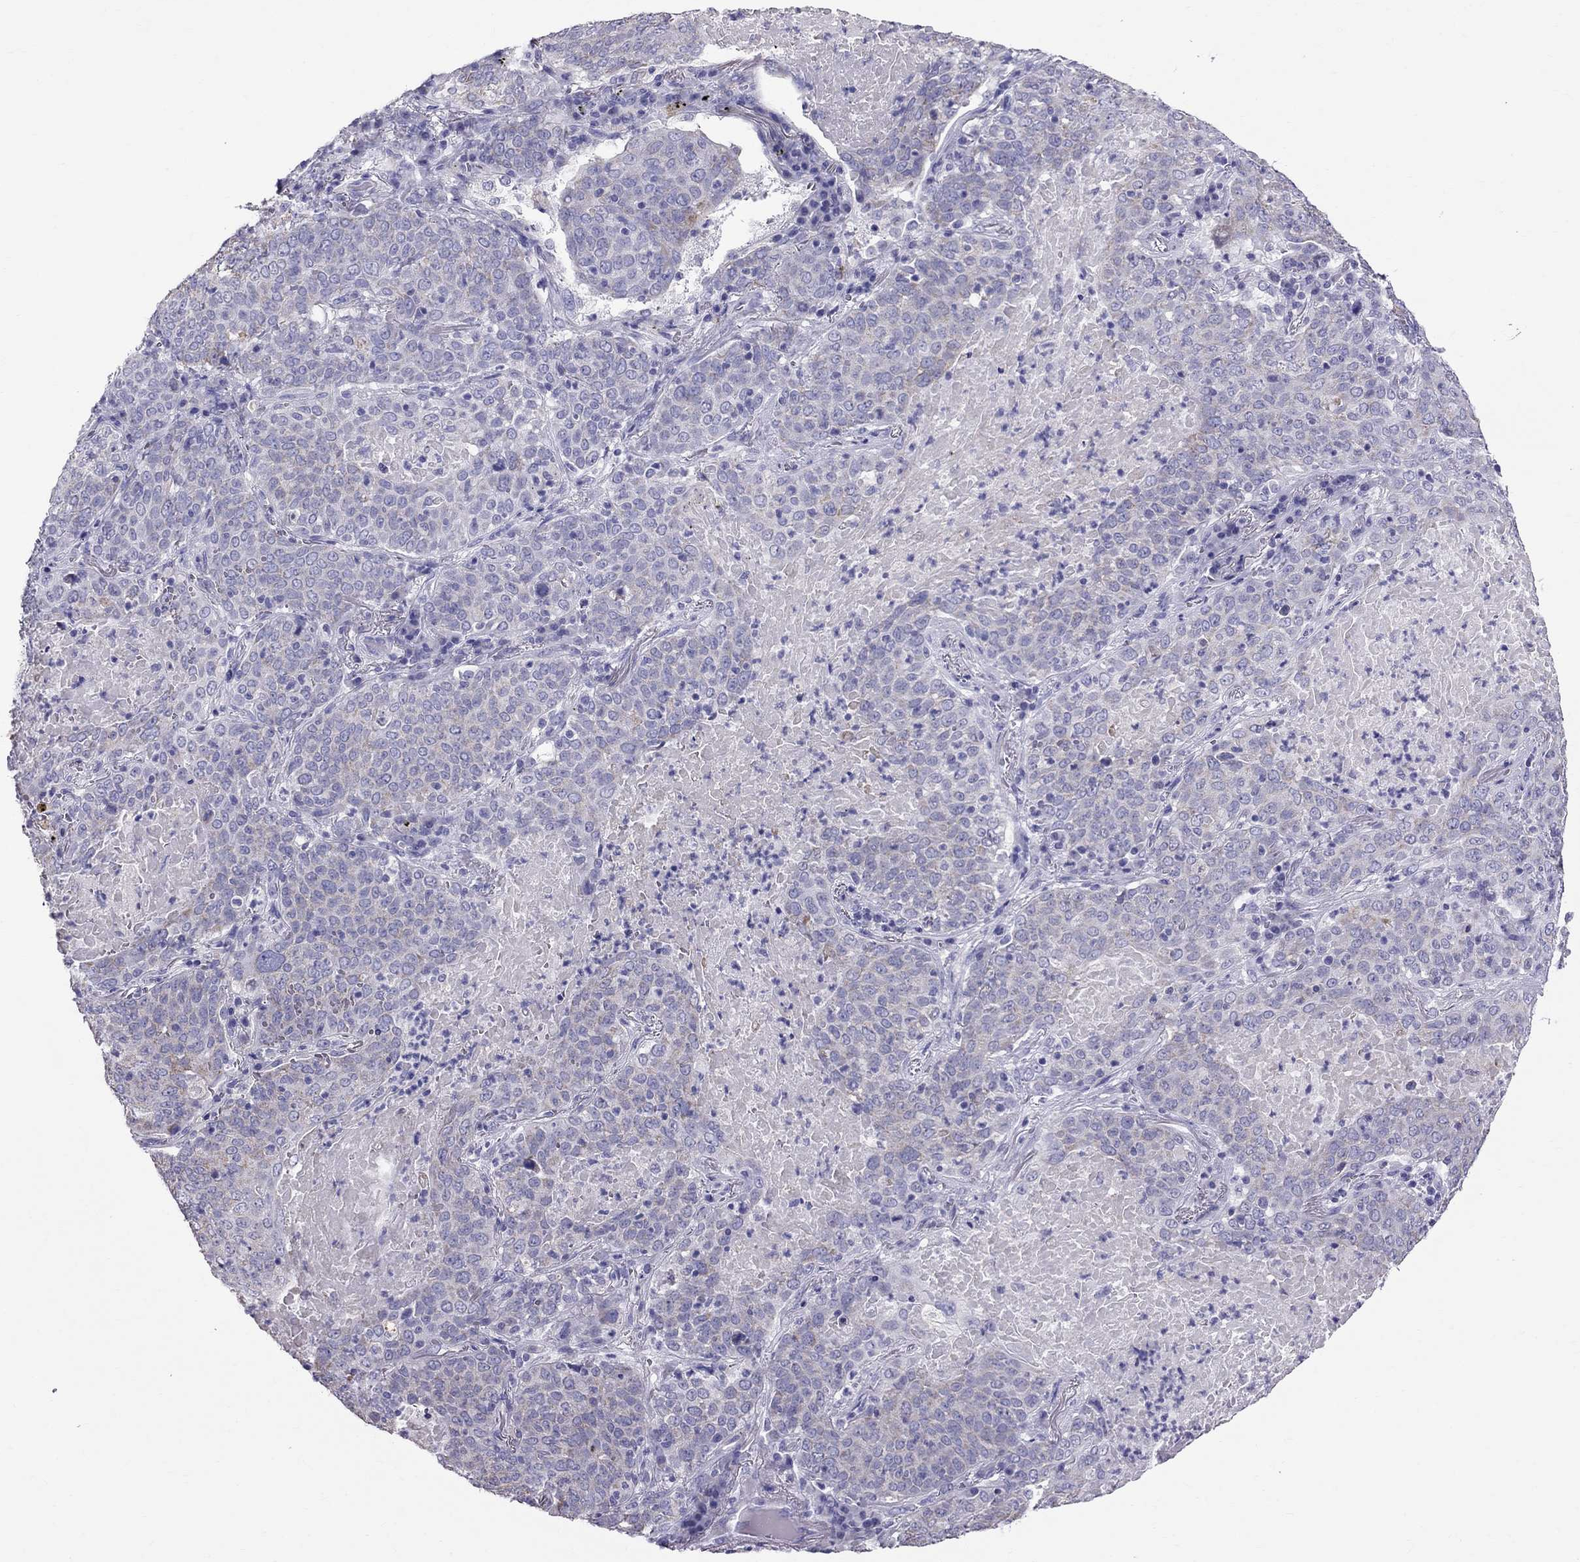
{"staining": {"intensity": "negative", "quantity": "none", "location": "none"}, "tissue": "lung cancer", "cell_type": "Tumor cells", "image_type": "cancer", "snomed": [{"axis": "morphology", "description": "Squamous cell carcinoma, NOS"}, {"axis": "topography", "description": "Lung"}], "caption": "IHC micrograph of human squamous cell carcinoma (lung) stained for a protein (brown), which demonstrates no staining in tumor cells. The staining was performed using DAB (3,3'-diaminobenzidine) to visualize the protein expression in brown, while the nuclei were stained in blue with hematoxylin (Magnification: 20x).", "gene": "TTLL13", "patient": {"sex": "male", "age": 82}}